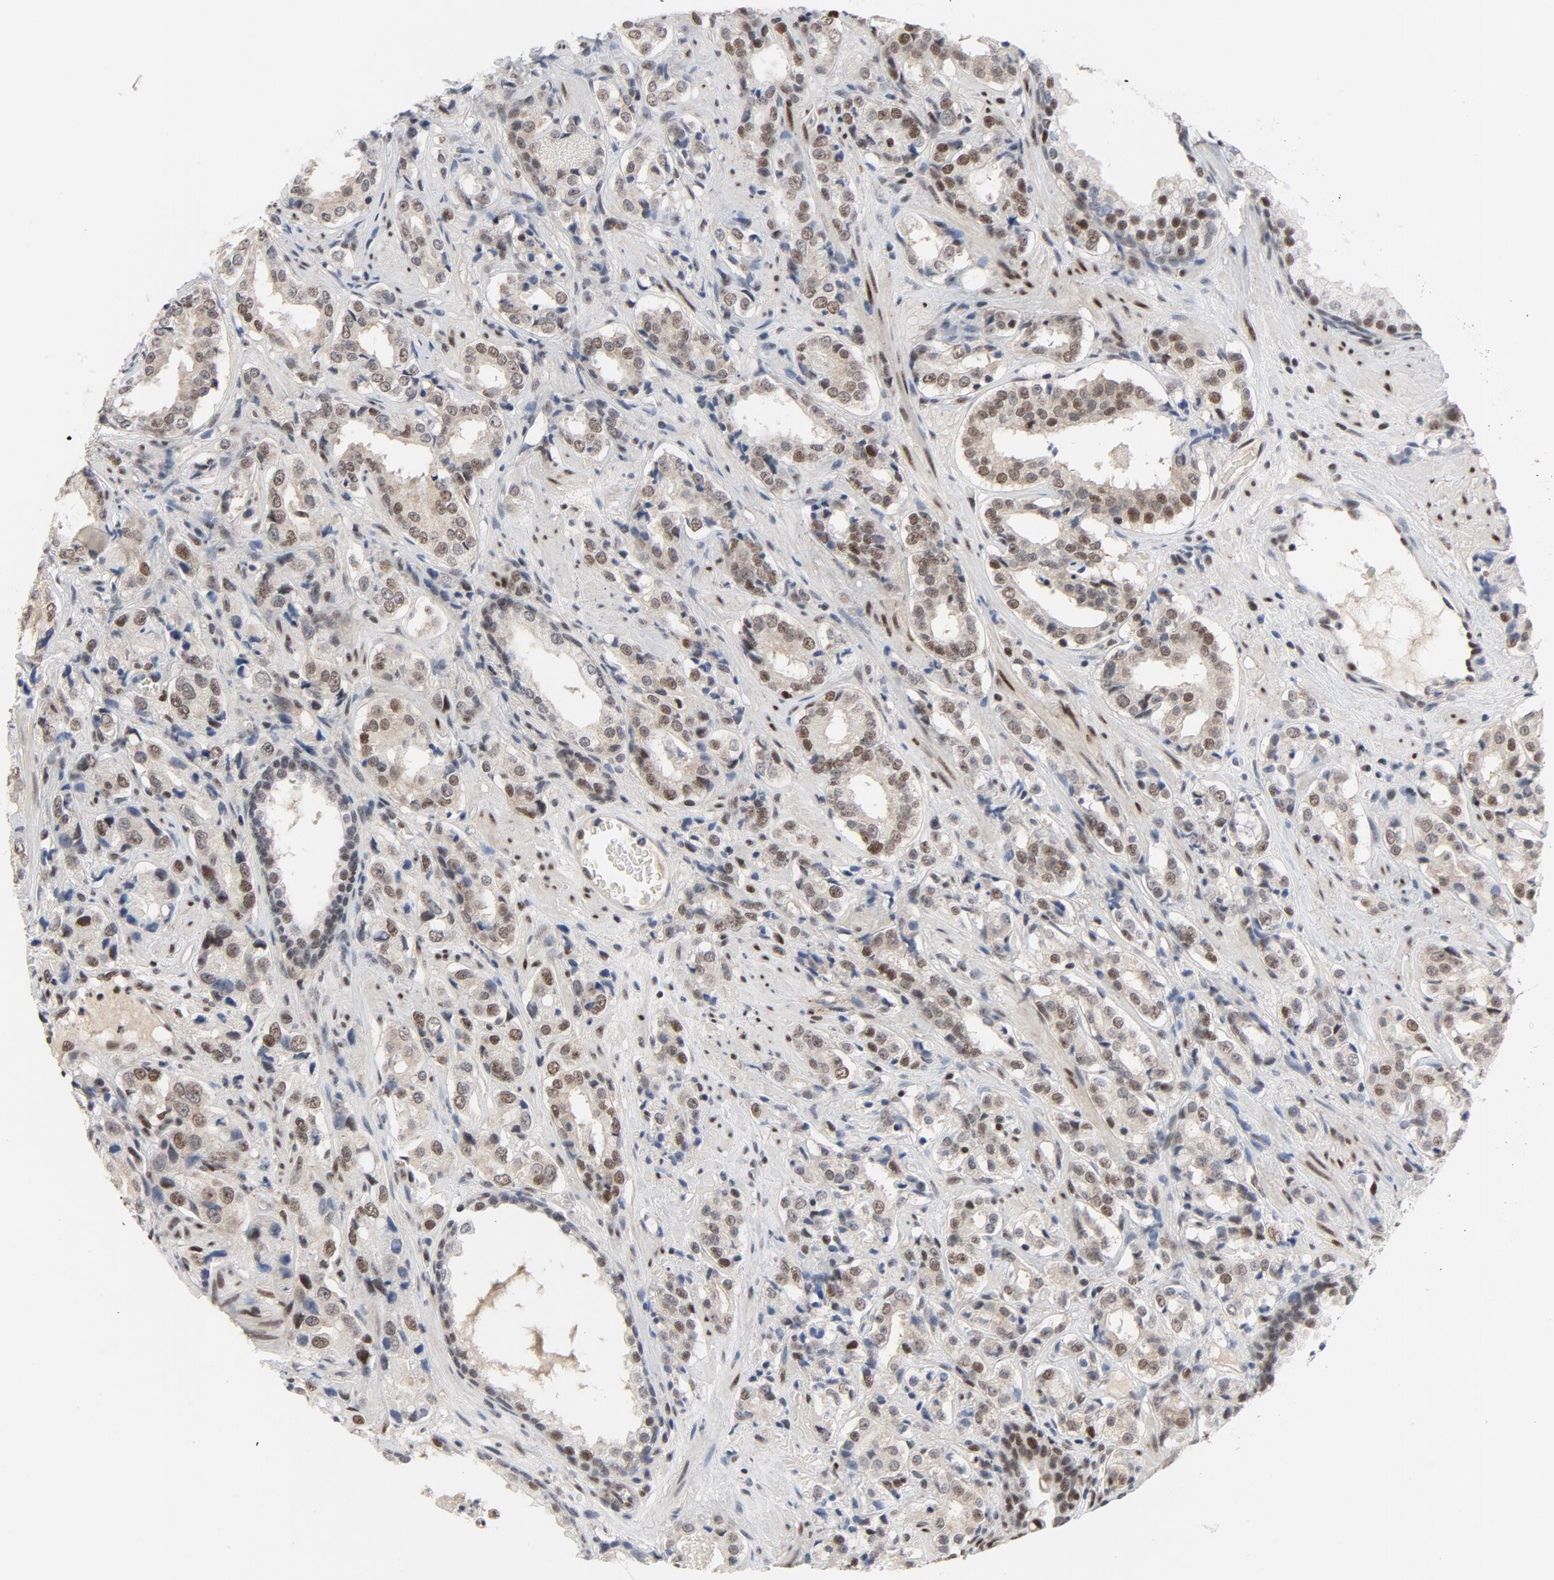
{"staining": {"intensity": "moderate", "quantity": ">75%", "location": "nuclear"}, "tissue": "prostate cancer", "cell_type": "Tumor cells", "image_type": "cancer", "snomed": [{"axis": "morphology", "description": "Adenocarcinoma, Medium grade"}, {"axis": "topography", "description": "Prostate"}], "caption": "This histopathology image reveals prostate cancer stained with IHC to label a protein in brown. The nuclear of tumor cells show moderate positivity for the protein. Nuclei are counter-stained blue.", "gene": "JMJD6", "patient": {"sex": "male", "age": 60}}